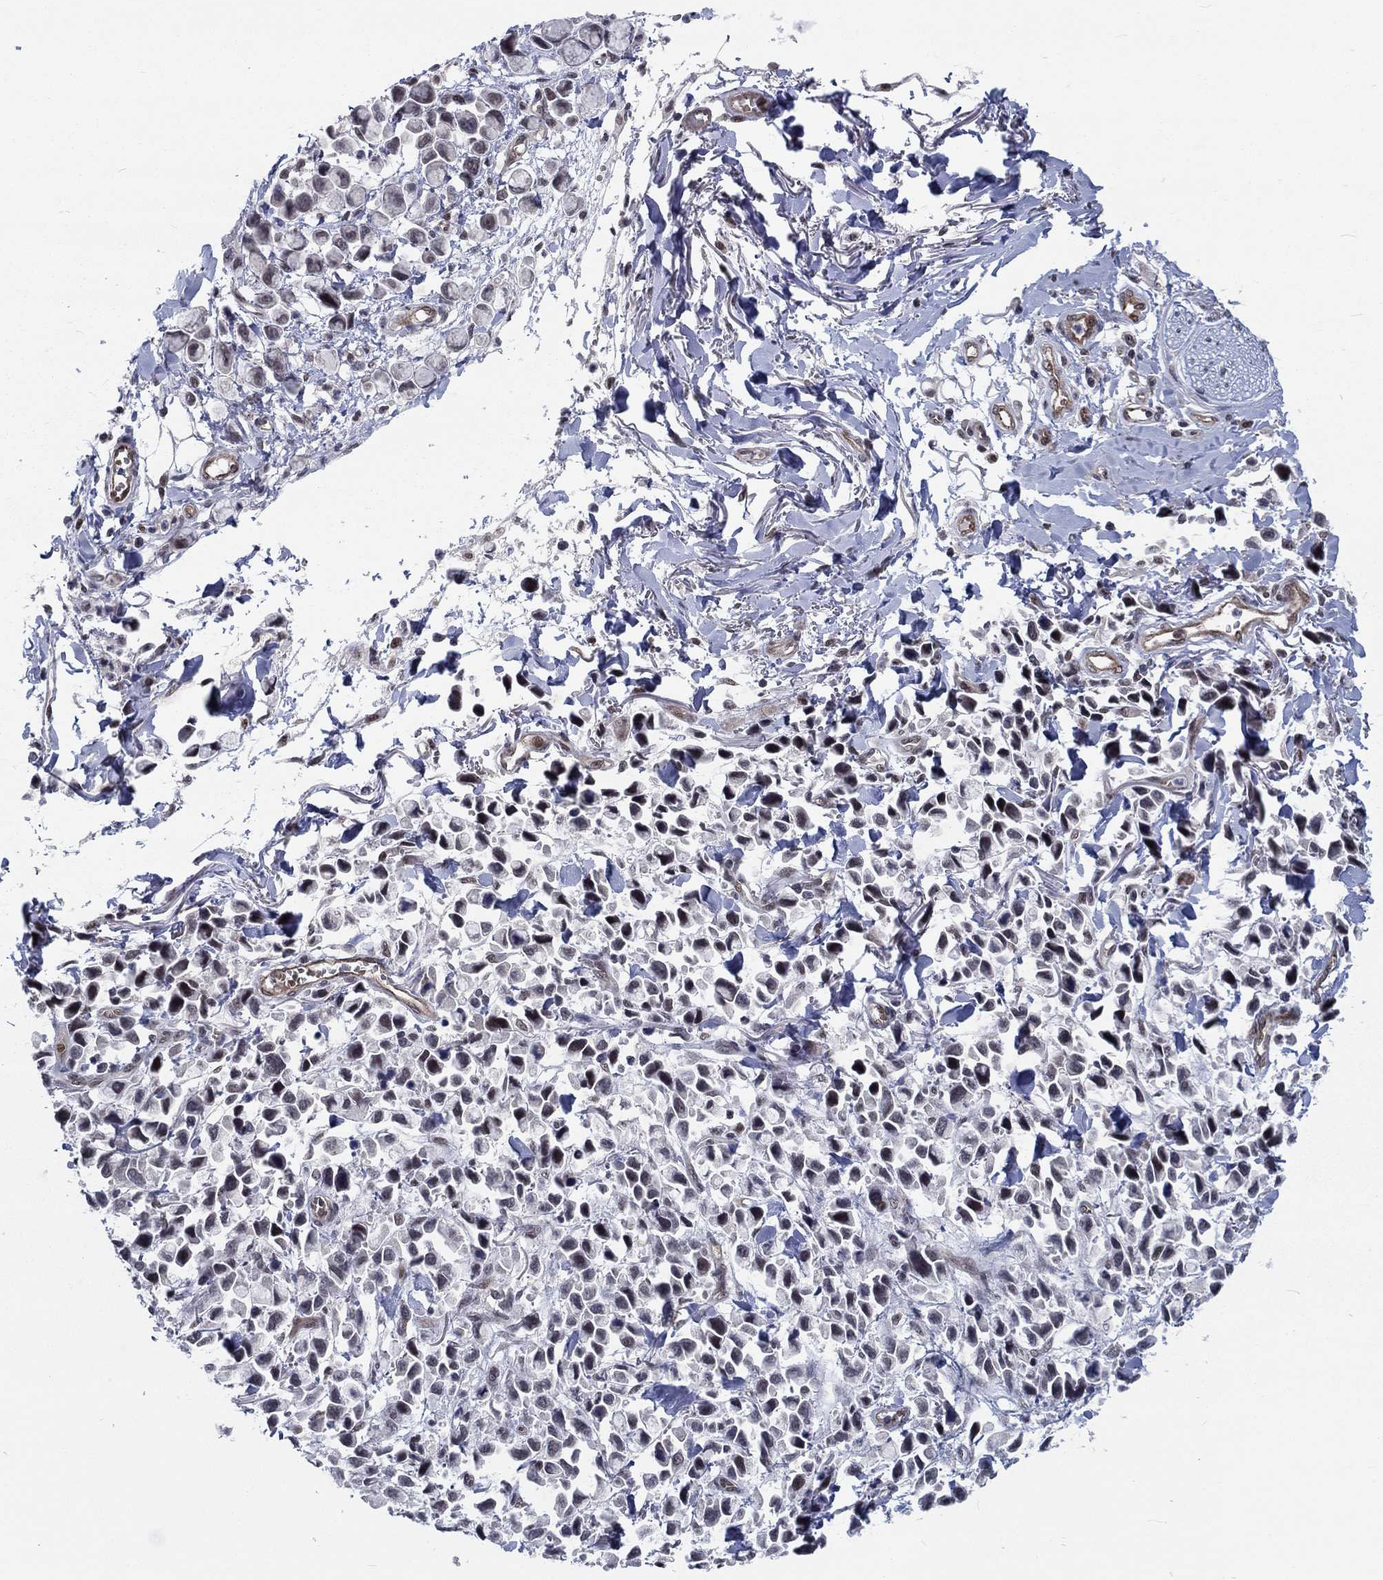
{"staining": {"intensity": "negative", "quantity": "none", "location": "none"}, "tissue": "stomach cancer", "cell_type": "Tumor cells", "image_type": "cancer", "snomed": [{"axis": "morphology", "description": "Adenocarcinoma, NOS"}, {"axis": "topography", "description": "Stomach"}], "caption": "Immunohistochemical staining of adenocarcinoma (stomach) reveals no significant positivity in tumor cells.", "gene": "ZBED1", "patient": {"sex": "female", "age": 81}}